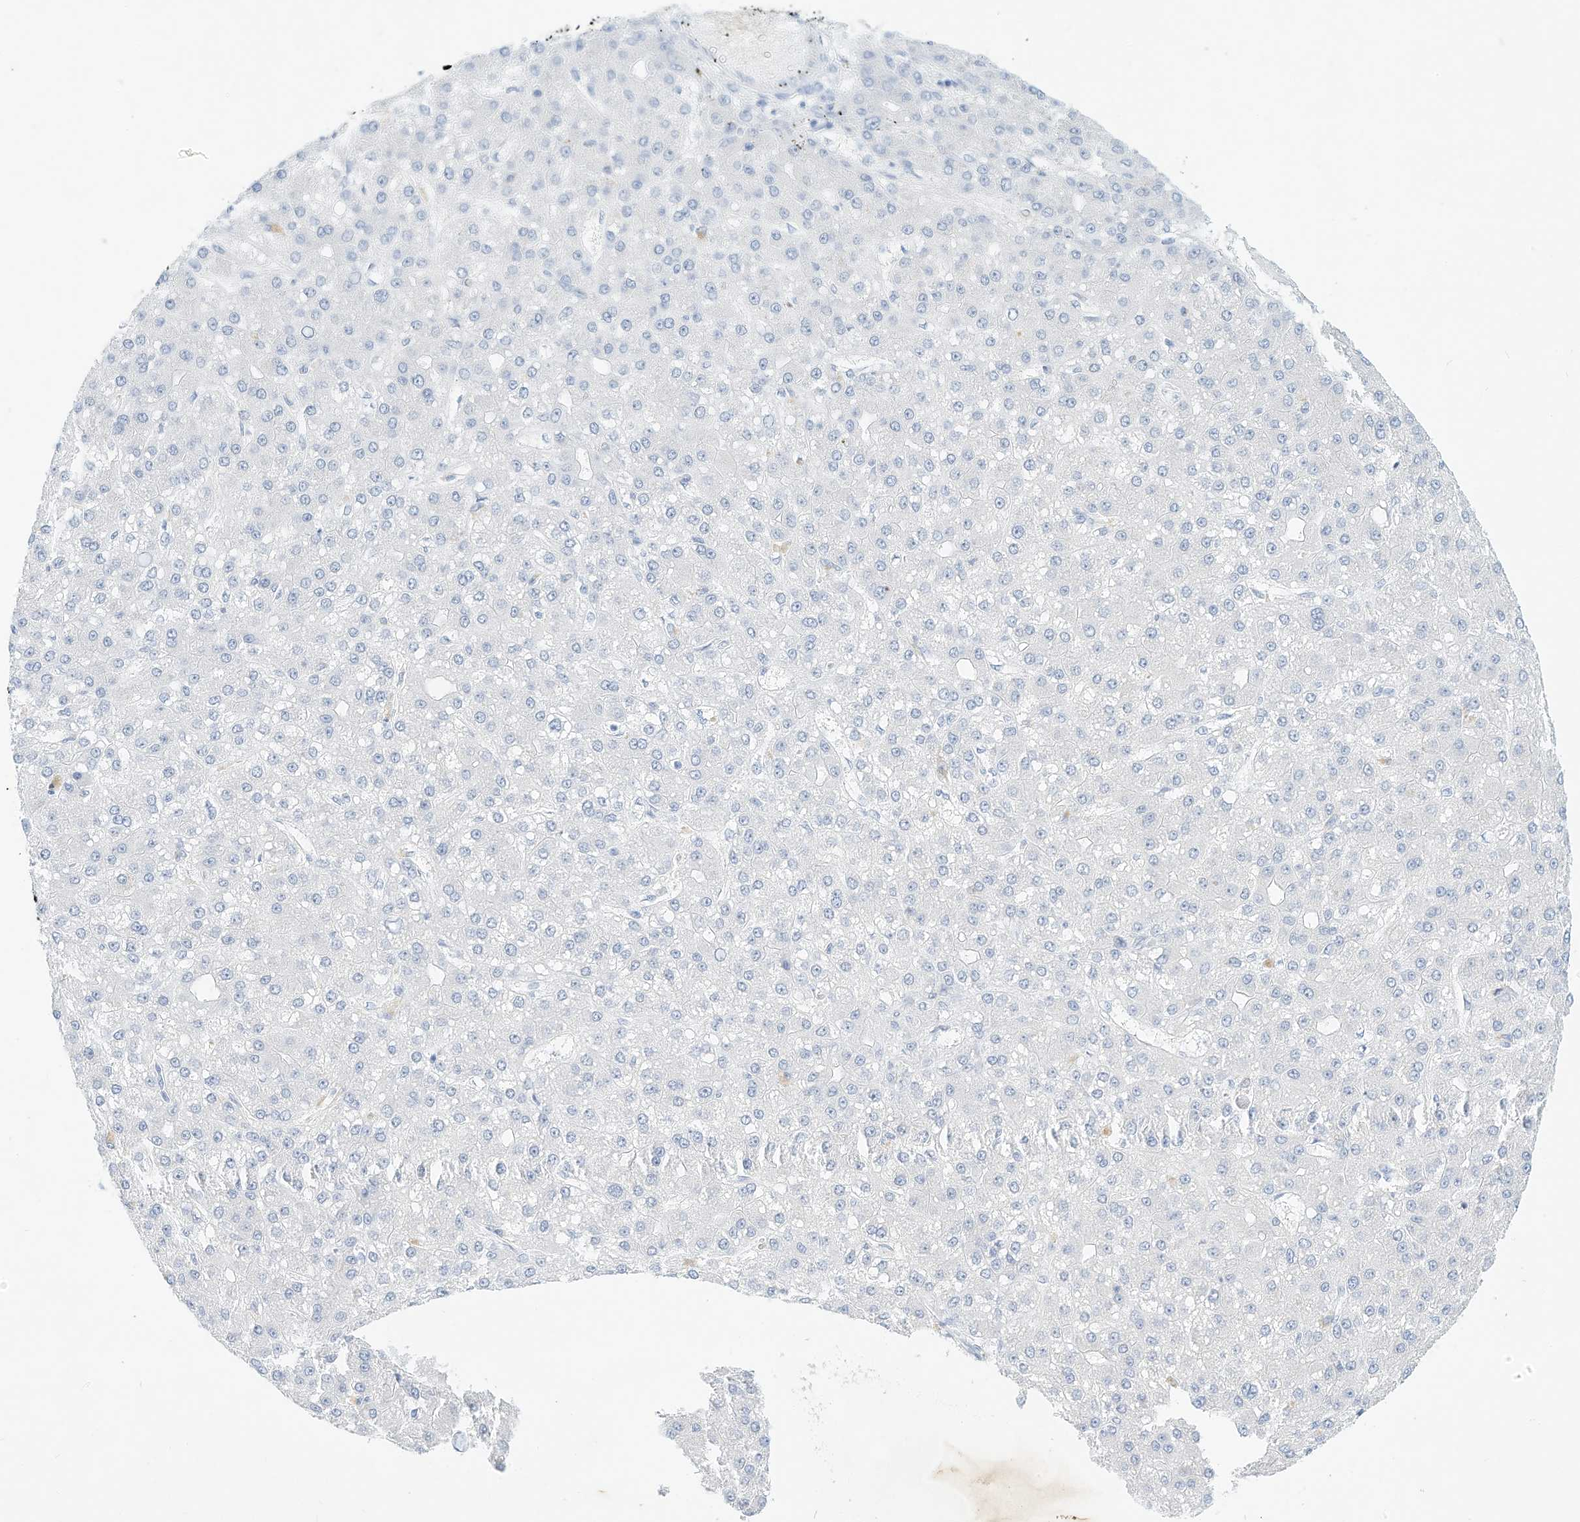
{"staining": {"intensity": "negative", "quantity": "none", "location": "none"}, "tissue": "liver cancer", "cell_type": "Tumor cells", "image_type": "cancer", "snomed": [{"axis": "morphology", "description": "Carcinoma, Hepatocellular, NOS"}, {"axis": "topography", "description": "Liver"}], "caption": "High magnification brightfield microscopy of liver cancer stained with DAB (3,3'-diaminobenzidine) (brown) and counterstained with hematoxylin (blue): tumor cells show no significant expression.", "gene": "SPOCD1", "patient": {"sex": "male", "age": 67}}